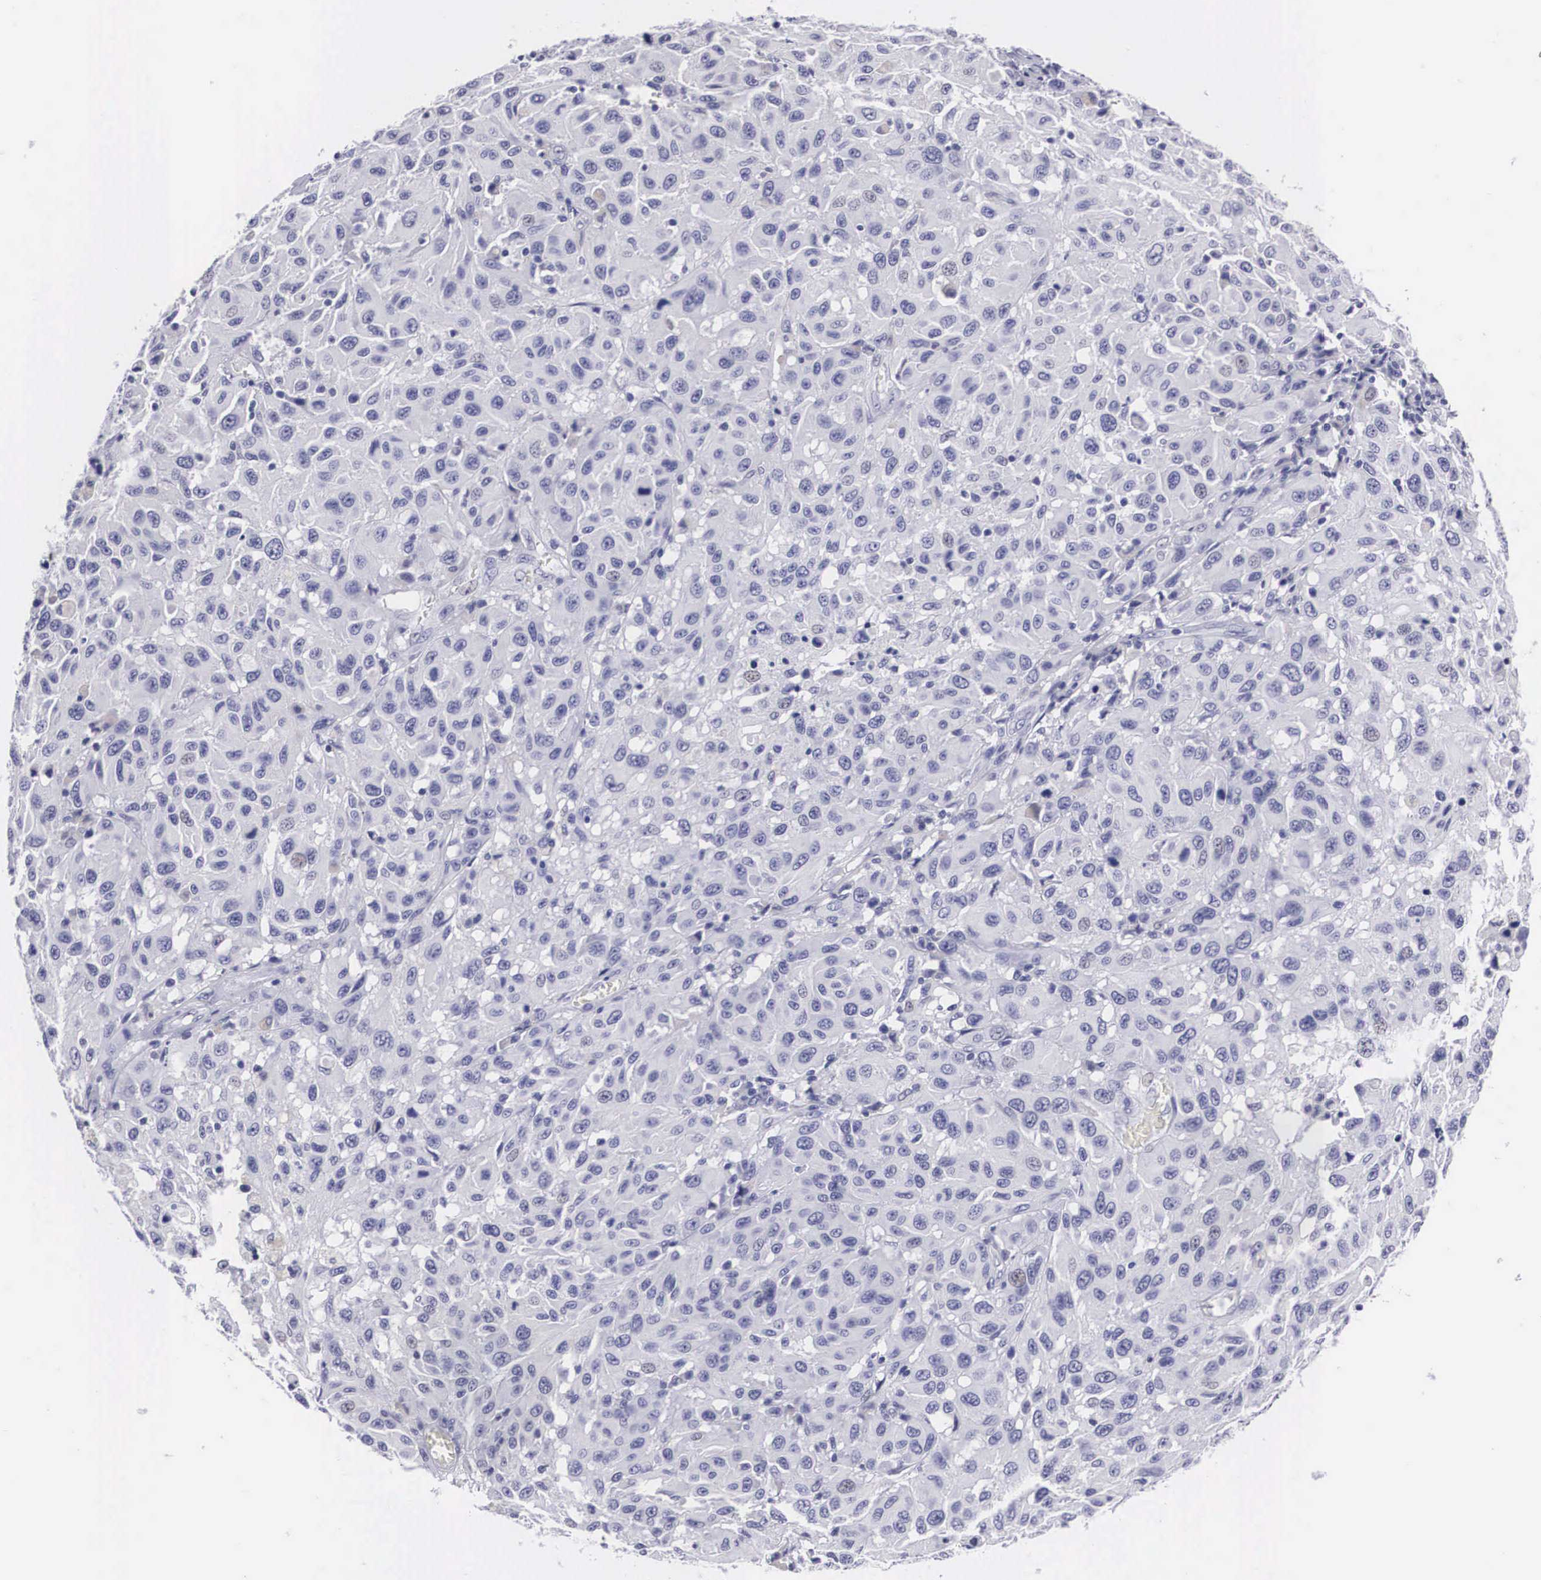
{"staining": {"intensity": "negative", "quantity": "none", "location": "none"}, "tissue": "melanoma", "cell_type": "Tumor cells", "image_type": "cancer", "snomed": [{"axis": "morphology", "description": "Malignant melanoma, NOS"}, {"axis": "topography", "description": "Skin"}], "caption": "DAB (3,3'-diaminobenzidine) immunohistochemical staining of melanoma displays no significant positivity in tumor cells.", "gene": "C22orf31", "patient": {"sex": "female", "age": 77}}